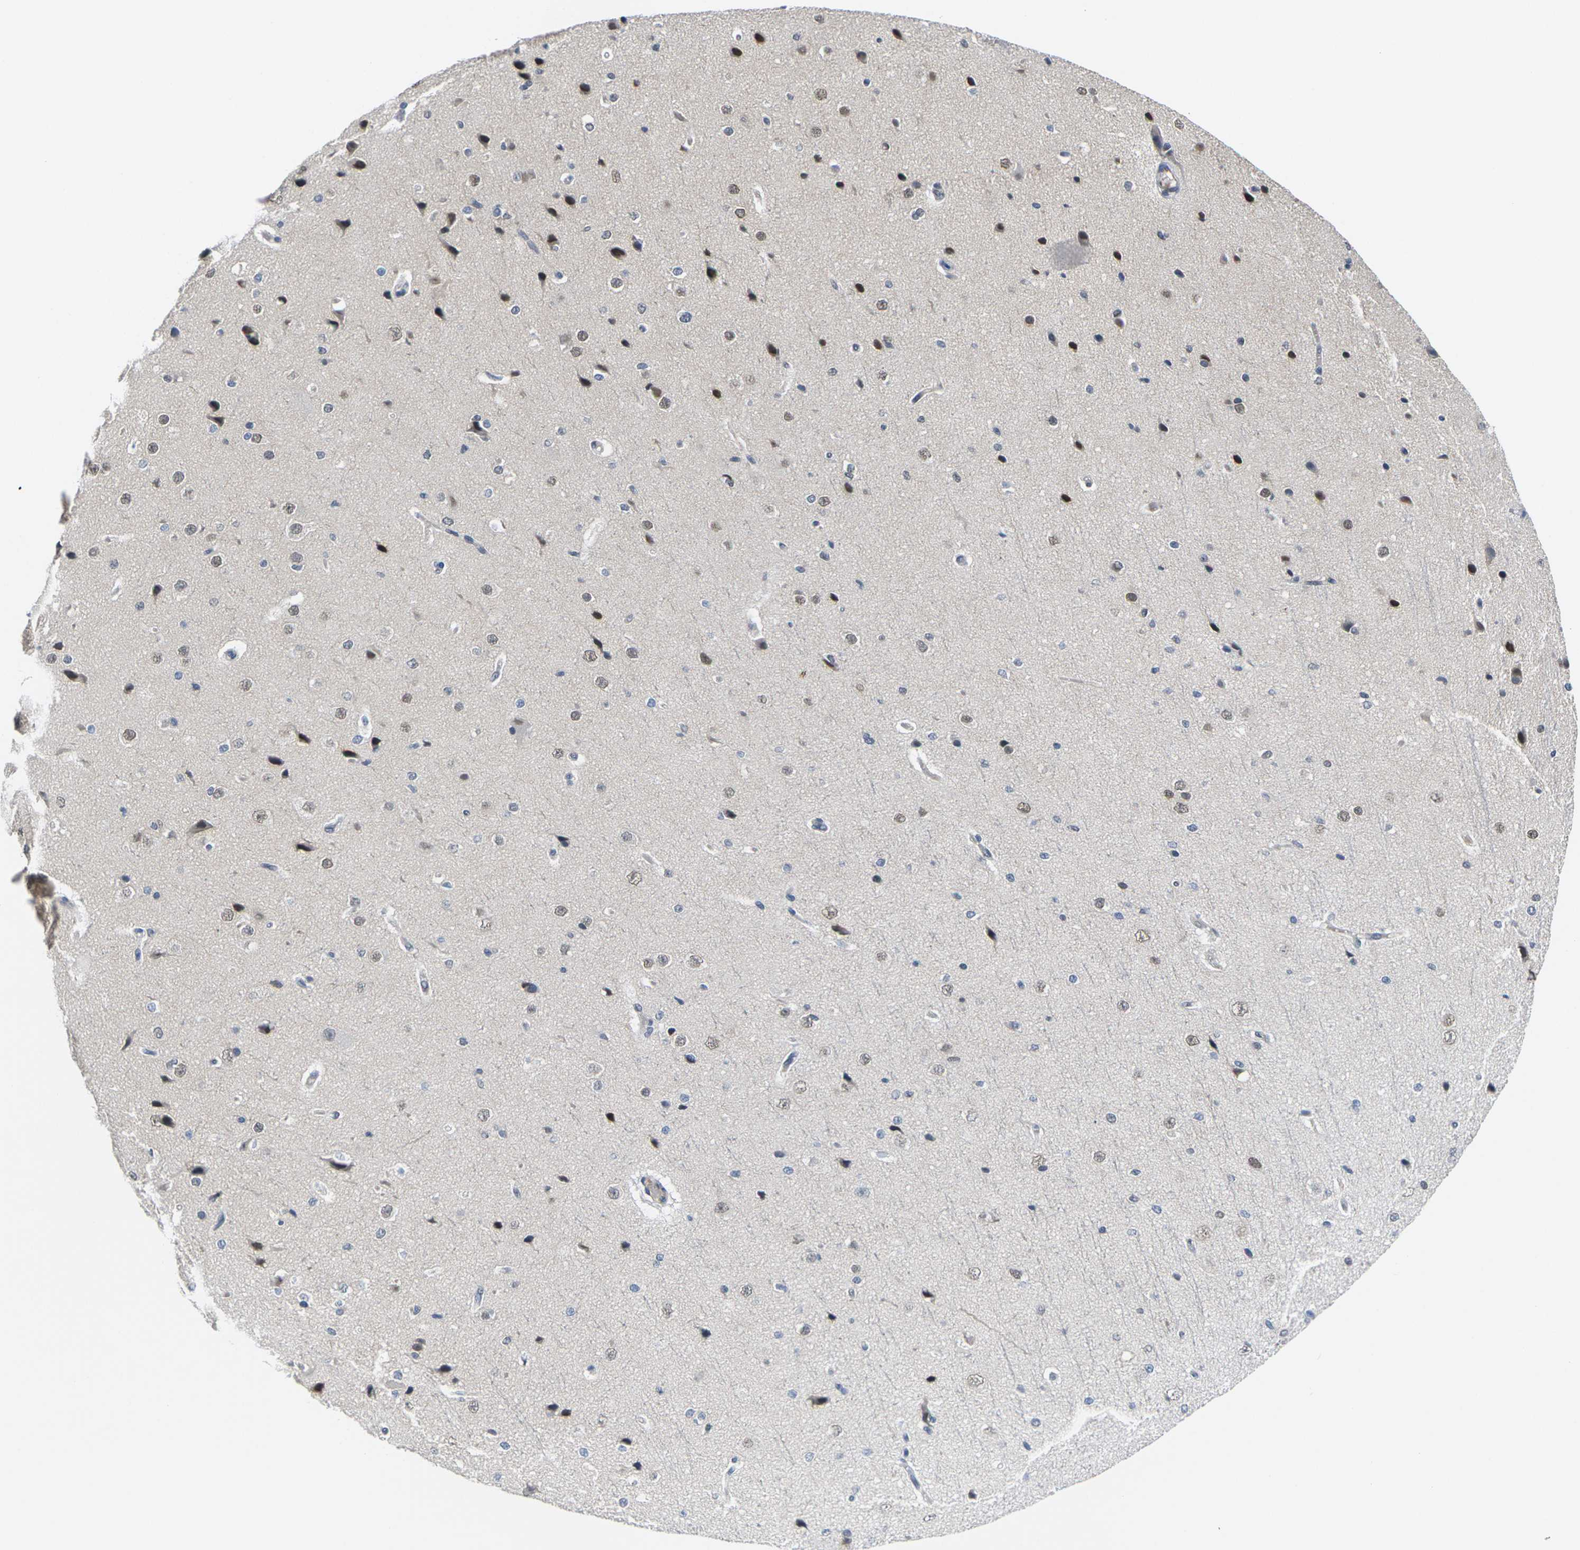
{"staining": {"intensity": "negative", "quantity": "none", "location": "none"}, "tissue": "cerebral cortex", "cell_type": "Endothelial cells", "image_type": "normal", "snomed": [{"axis": "morphology", "description": "Normal tissue, NOS"}, {"axis": "morphology", "description": "Developmental malformation"}, {"axis": "topography", "description": "Cerebral cortex"}], "caption": "IHC of benign human cerebral cortex exhibits no staining in endothelial cells.", "gene": "PKP2", "patient": {"sex": "female", "age": 30}}